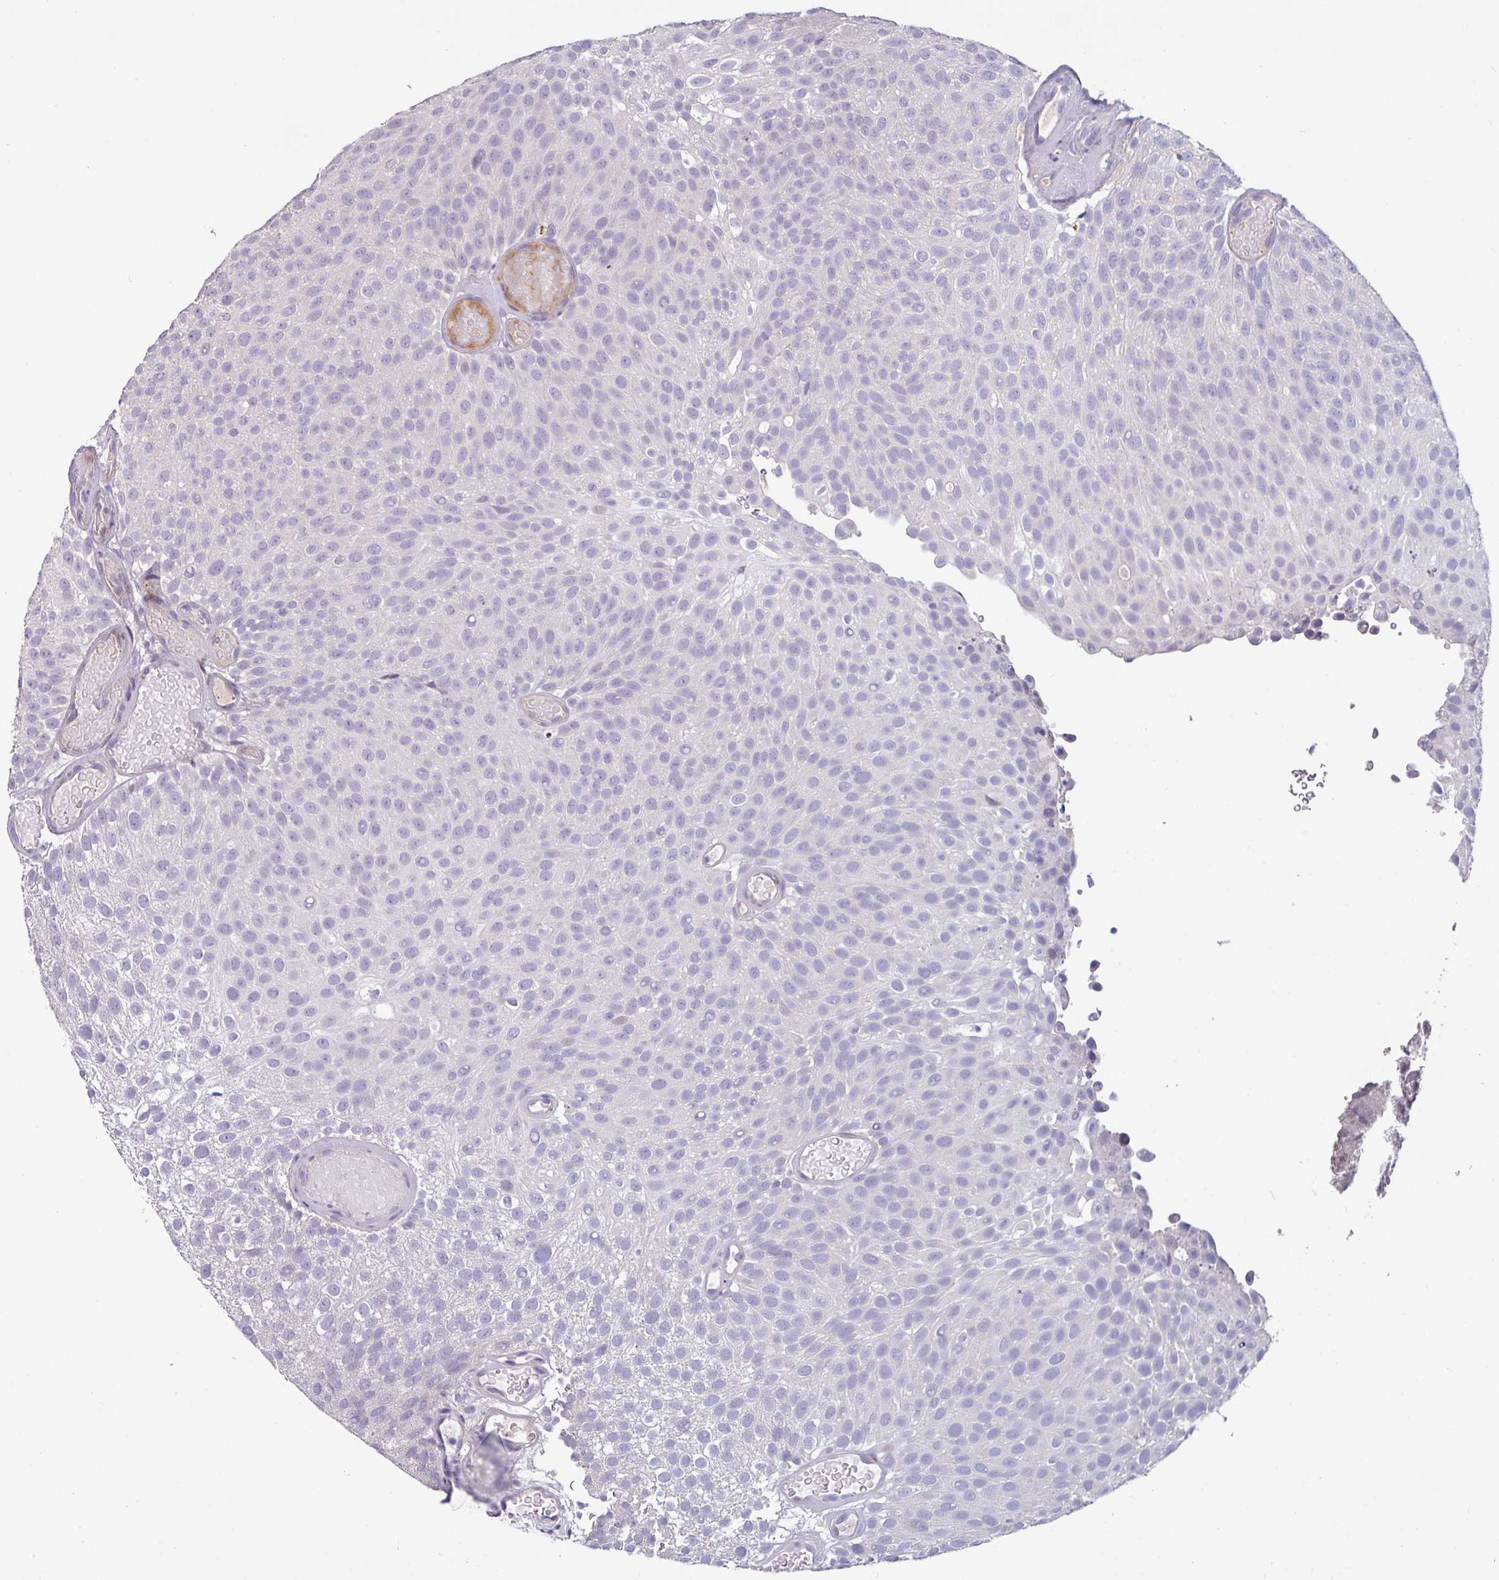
{"staining": {"intensity": "negative", "quantity": "none", "location": "none"}, "tissue": "urothelial cancer", "cell_type": "Tumor cells", "image_type": "cancer", "snomed": [{"axis": "morphology", "description": "Urothelial carcinoma, Low grade"}, {"axis": "topography", "description": "Urinary bladder"}], "caption": "Protein analysis of urothelial cancer displays no significant expression in tumor cells.", "gene": "KLHL3", "patient": {"sex": "male", "age": 78}}